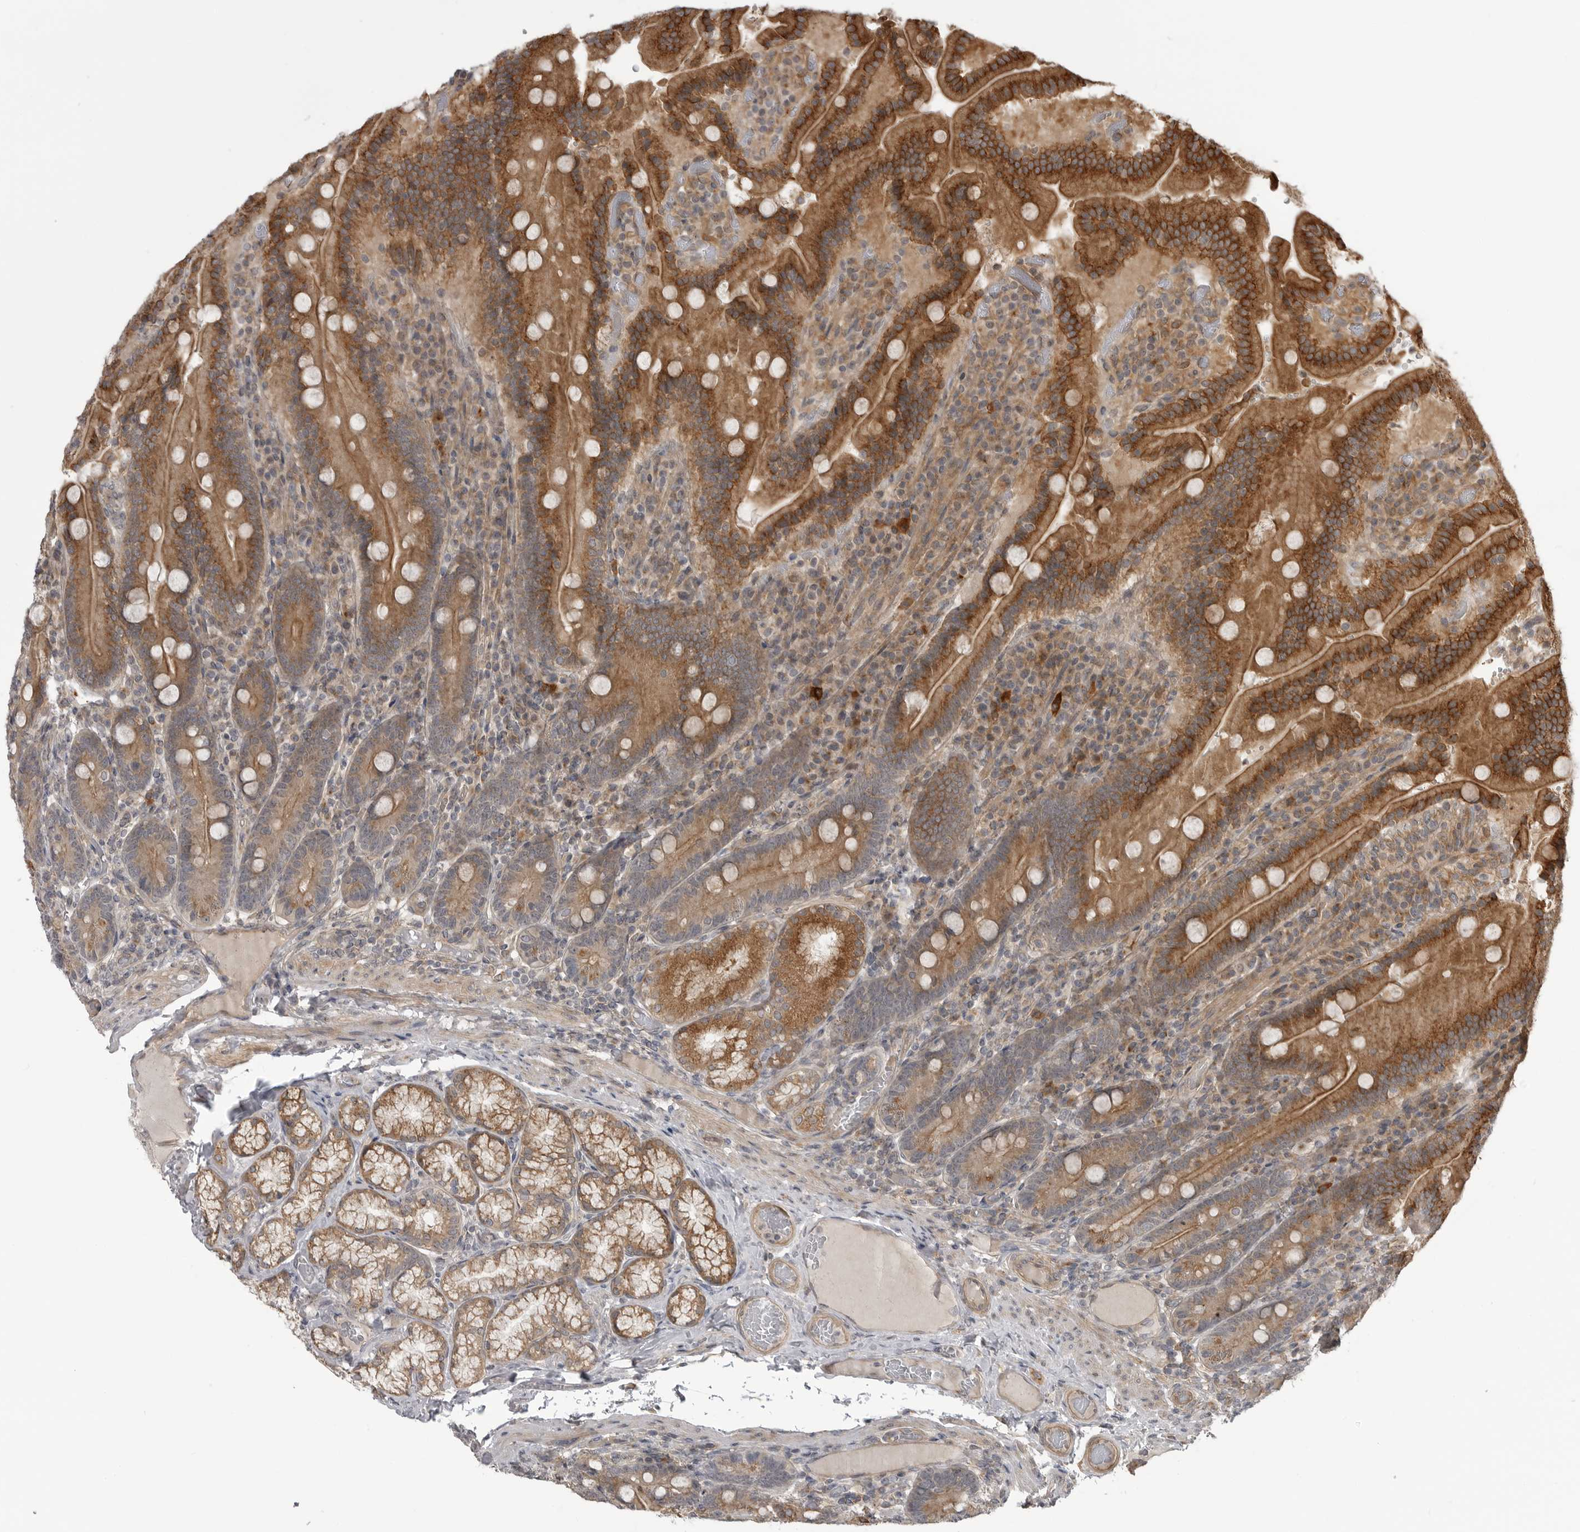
{"staining": {"intensity": "strong", "quantity": ">75%", "location": "cytoplasmic/membranous"}, "tissue": "duodenum", "cell_type": "Glandular cells", "image_type": "normal", "snomed": [{"axis": "morphology", "description": "Normal tissue, NOS"}, {"axis": "topography", "description": "Duodenum"}], "caption": "Duodenum stained for a protein (brown) demonstrates strong cytoplasmic/membranous positive staining in about >75% of glandular cells.", "gene": "LRRC45", "patient": {"sex": "female", "age": 62}}